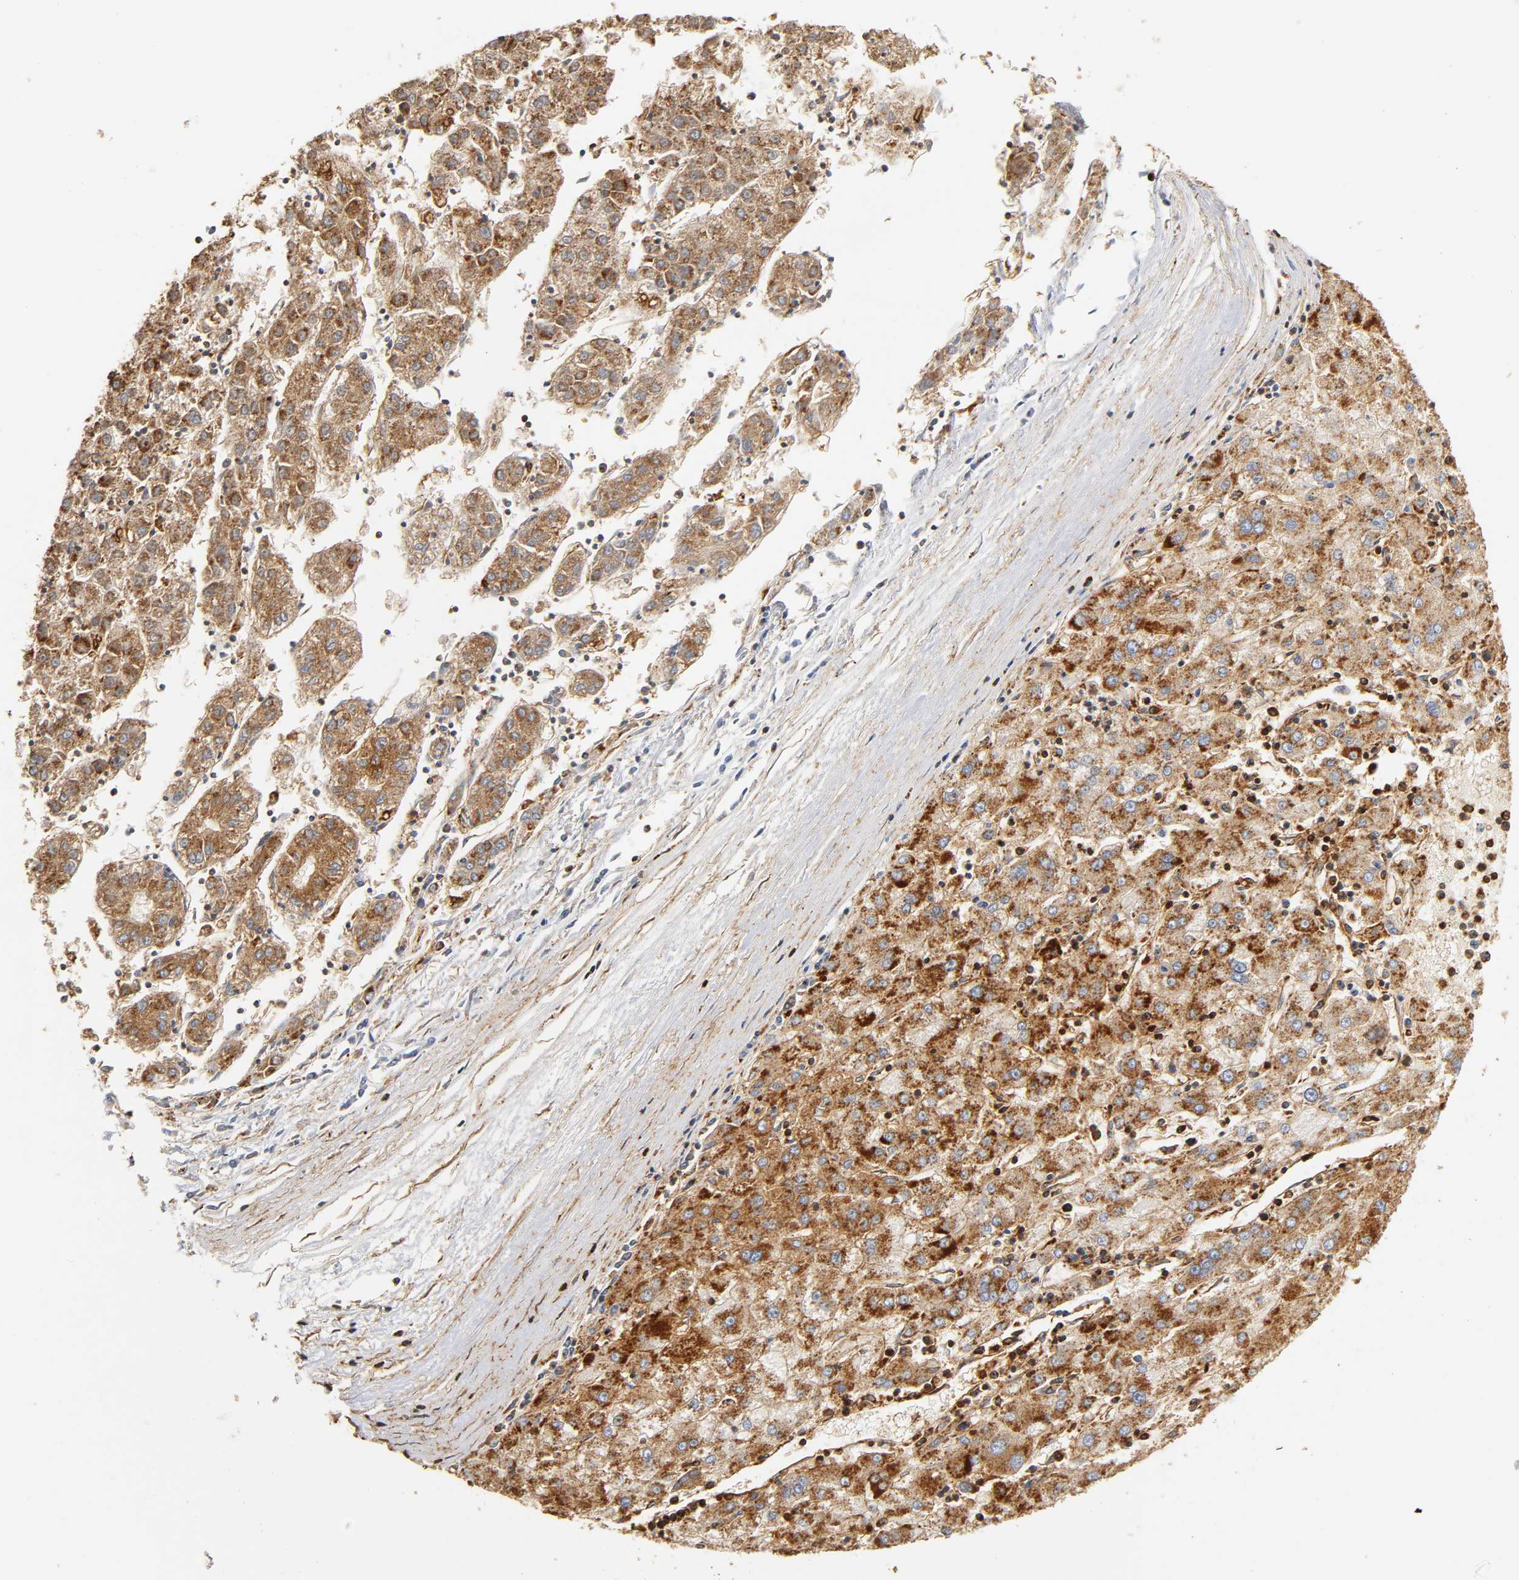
{"staining": {"intensity": "moderate", "quantity": ">75%", "location": "cytoplasmic/membranous"}, "tissue": "liver cancer", "cell_type": "Tumor cells", "image_type": "cancer", "snomed": [{"axis": "morphology", "description": "Carcinoma, Hepatocellular, NOS"}, {"axis": "topography", "description": "Liver"}], "caption": "IHC photomicrograph of human hepatocellular carcinoma (liver) stained for a protein (brown), which exhibits medium levels of moderate cytoplasmic/membranous staining in about >75% of tumor cells.", "gene": "ANXA11", "patient": {"sex": "male", "age": 72}}